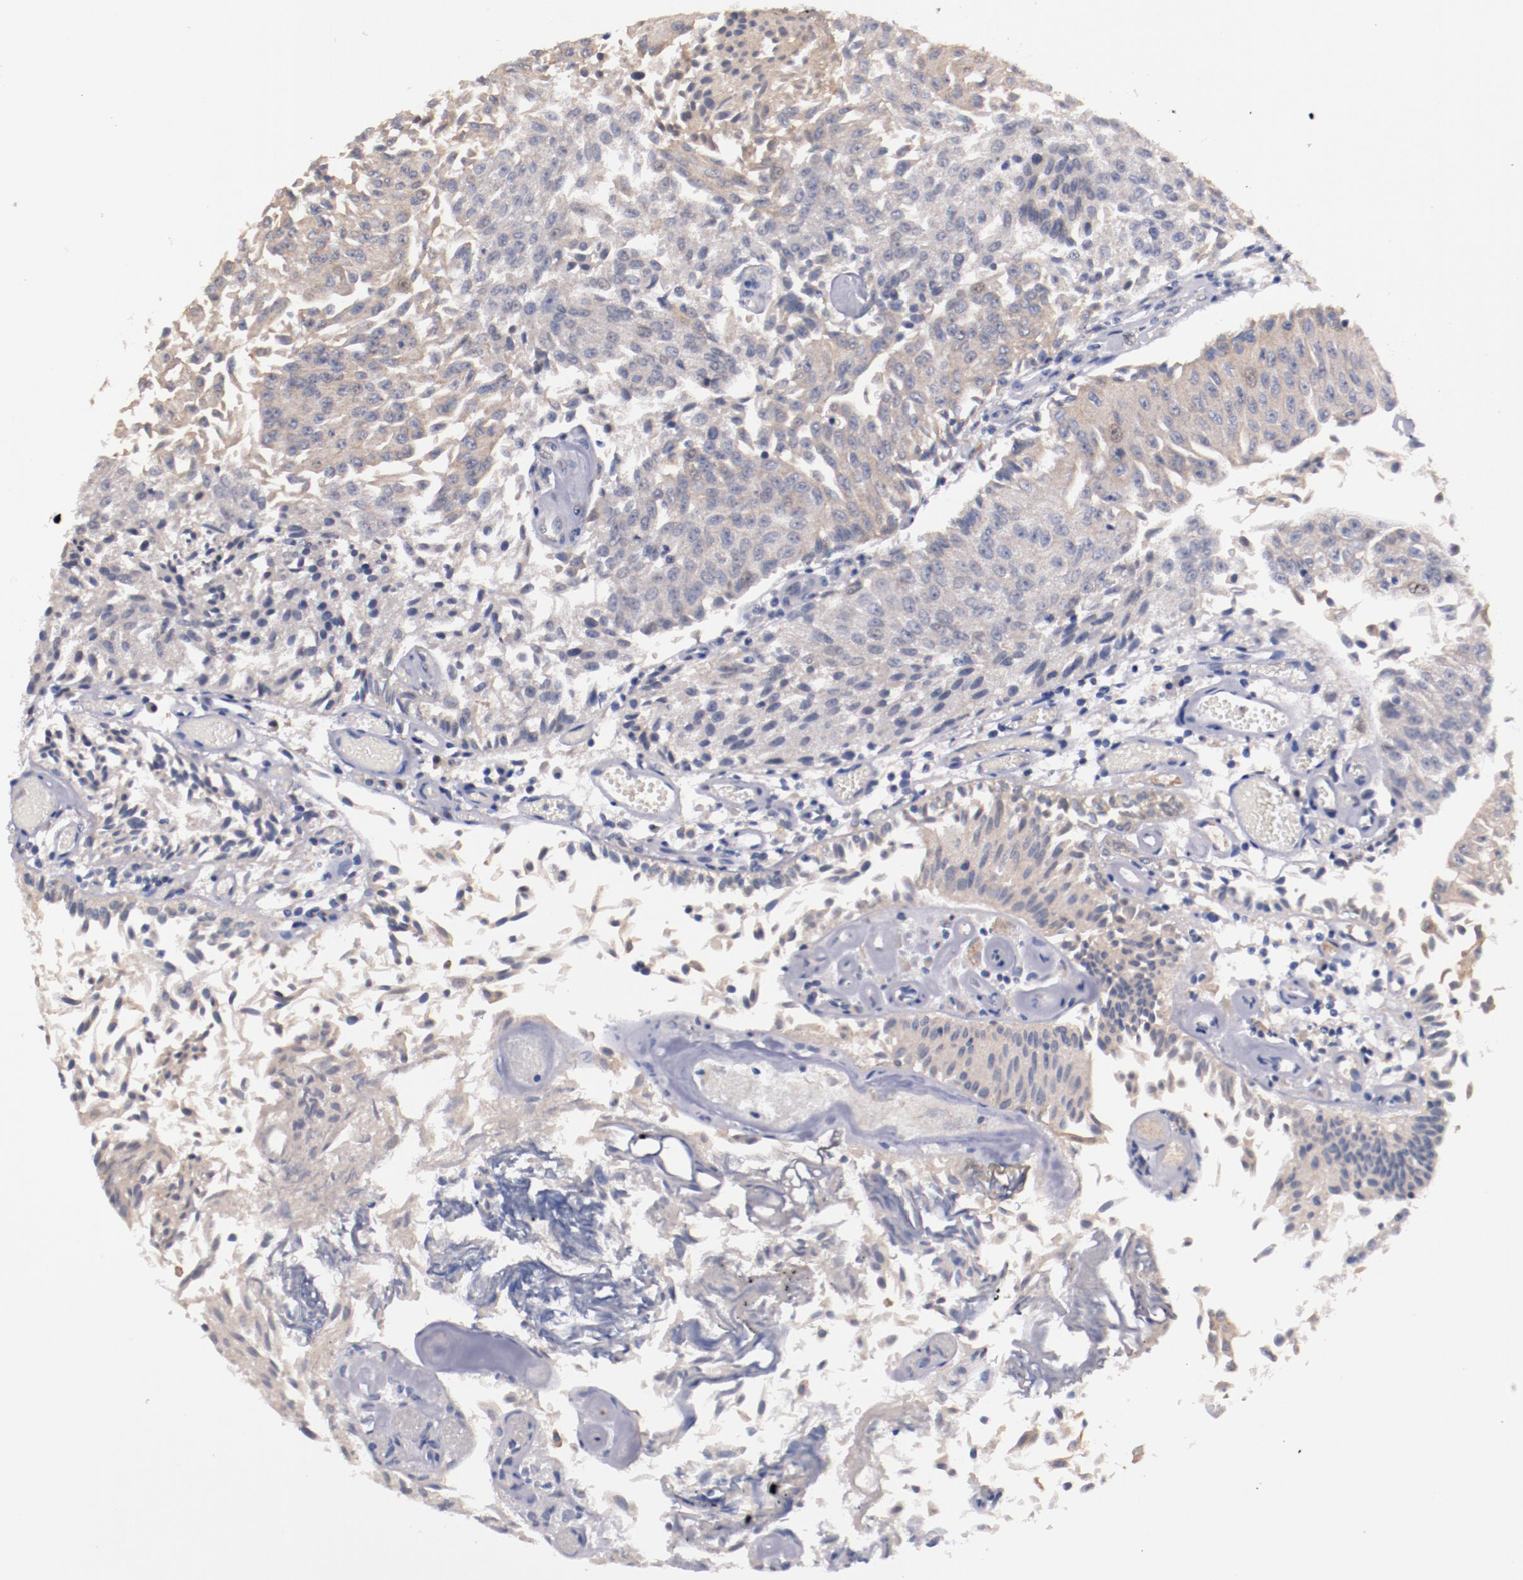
{"staining": {"intensity": "weak", "quantity": "25%-75%", "location": "cytoplasmic/membranous"}, "tissue": "urothelial cancer", "cell_type": "Tumor cells", "image_type": "cancer", "snomed": [{"axis": "morphology", "description": "Urothelial carcinoma, Low grade"}, {"axis": "topography", "description": "Urinary bladder"}], "caption": "Tumor cells demonstrate weak cytoplasmic/membranous expression in about 25%-75% of cells in low-grade urothelial carcinoma.", "gene": "FAM81A", "patient": {"sex": "male", "age": 86}}